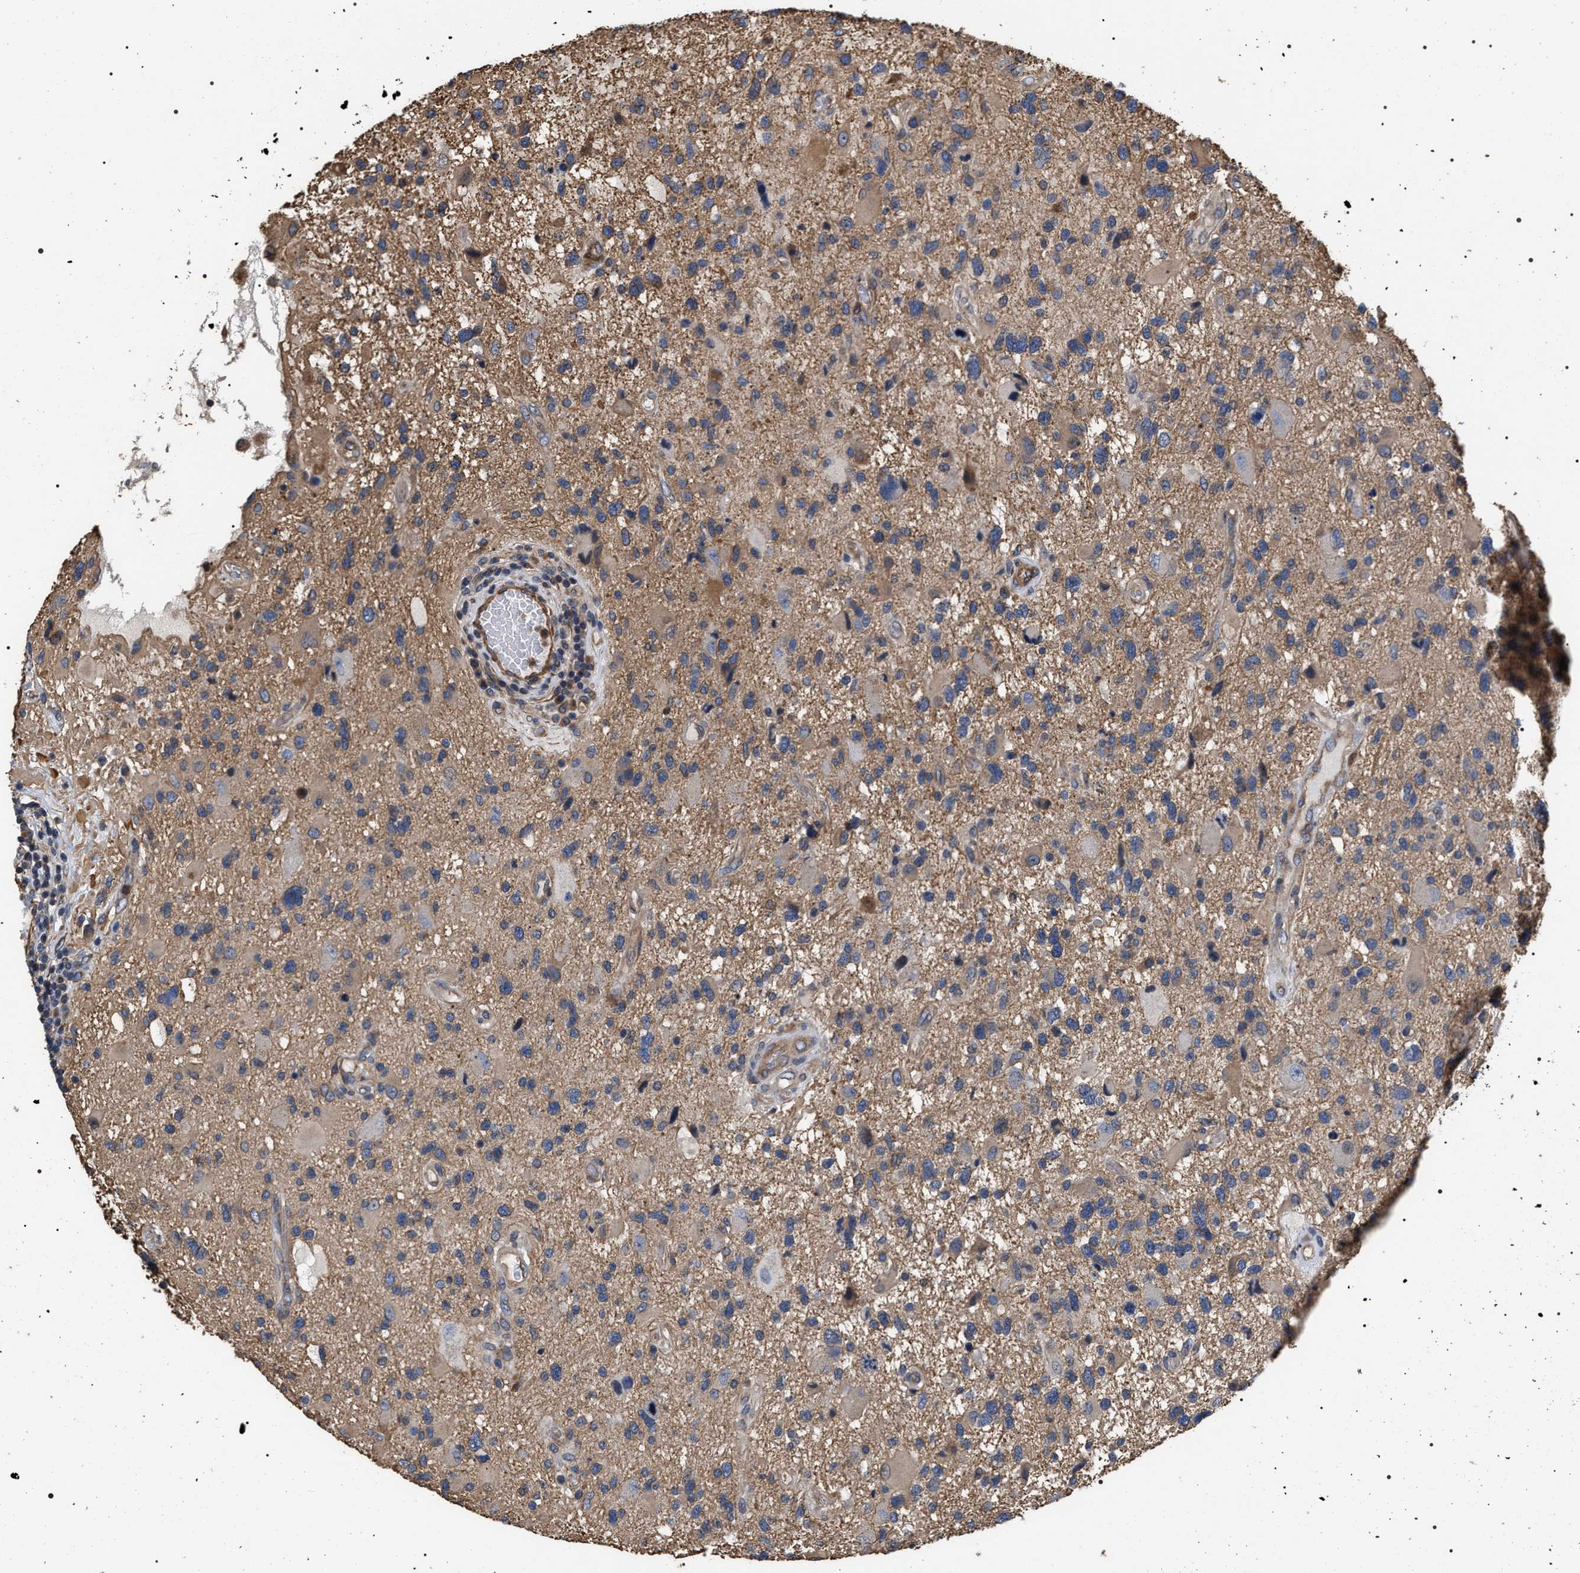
{"staining": {"intensity": "weak", "quantity": ">75%", "location": "cytoplasmic/membranous"}, "tissue": "glioma", "cell_type": "Tumor cells", "image_type": "cancer", "snomed": [{"axis": "morphology", "description": "Glioma, malignant, High grade"}, {"axis": "topography", "description": "Brain"}], "caption": "This is an image of immunohistochemistry staining of glioma, which shows weak staining in the cytoplasmic/membranous of tumor cells.", "gene": "TSPAN33", "patient": {"sex": "male", "age": 33}}